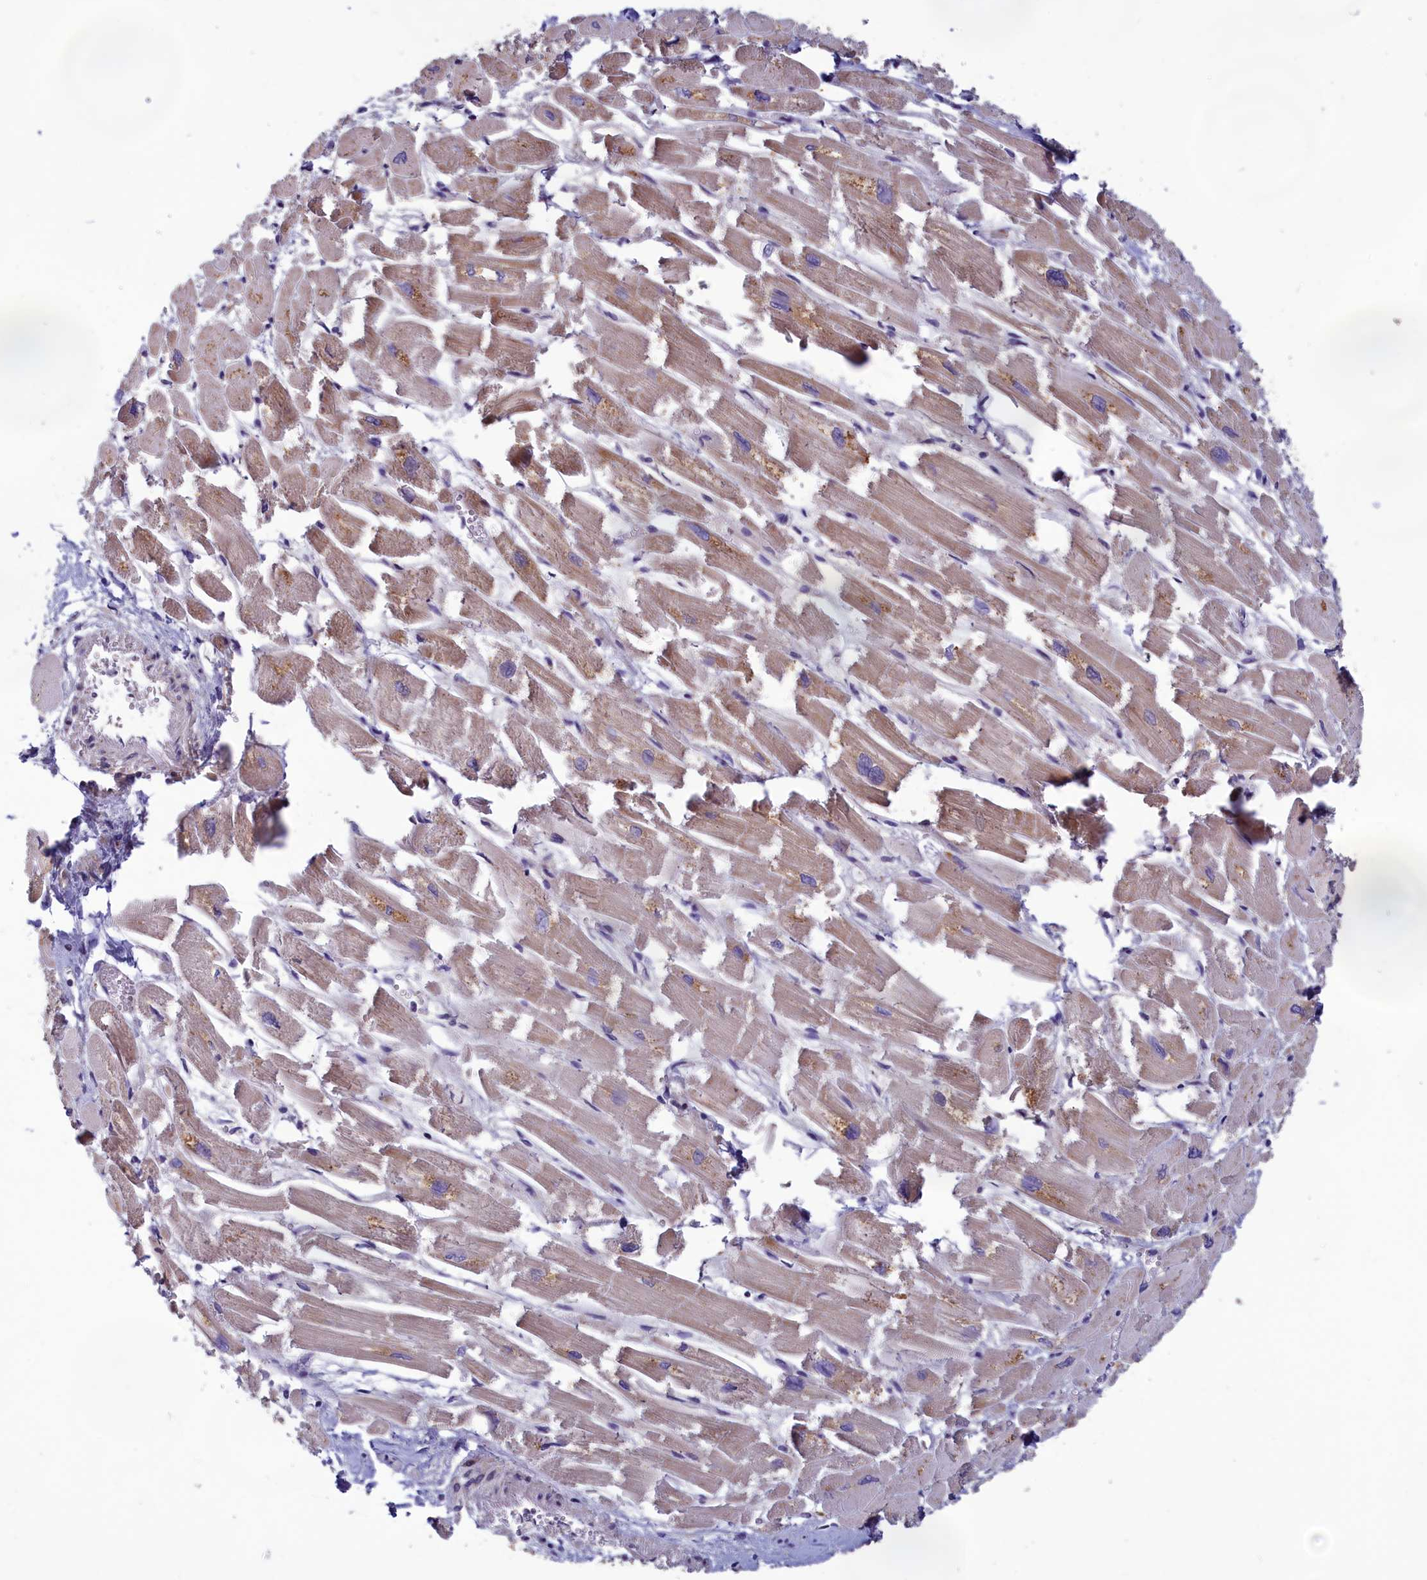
{"staining": {"intensity": "weak", "quantity": ">75%", "location": "cytoplasmic/membranous"}, "tissue": "heart muscle", "cell_type": "Cardiomyocytes", "image_type": "normal", "snomed": [{"axis": "morphology", "description": "Normal tissue, NOS"}, {"axis": "topography", "description": "Heart"}], "caption": "High-power microscopy captured an IHC image of unremarkable heart muscle, revealing weak cytoplasmic/membranous staining in about >75% of cardiomyocytes.", "gene": "HECA", "patient": {"sex": "male", "age": 54}}